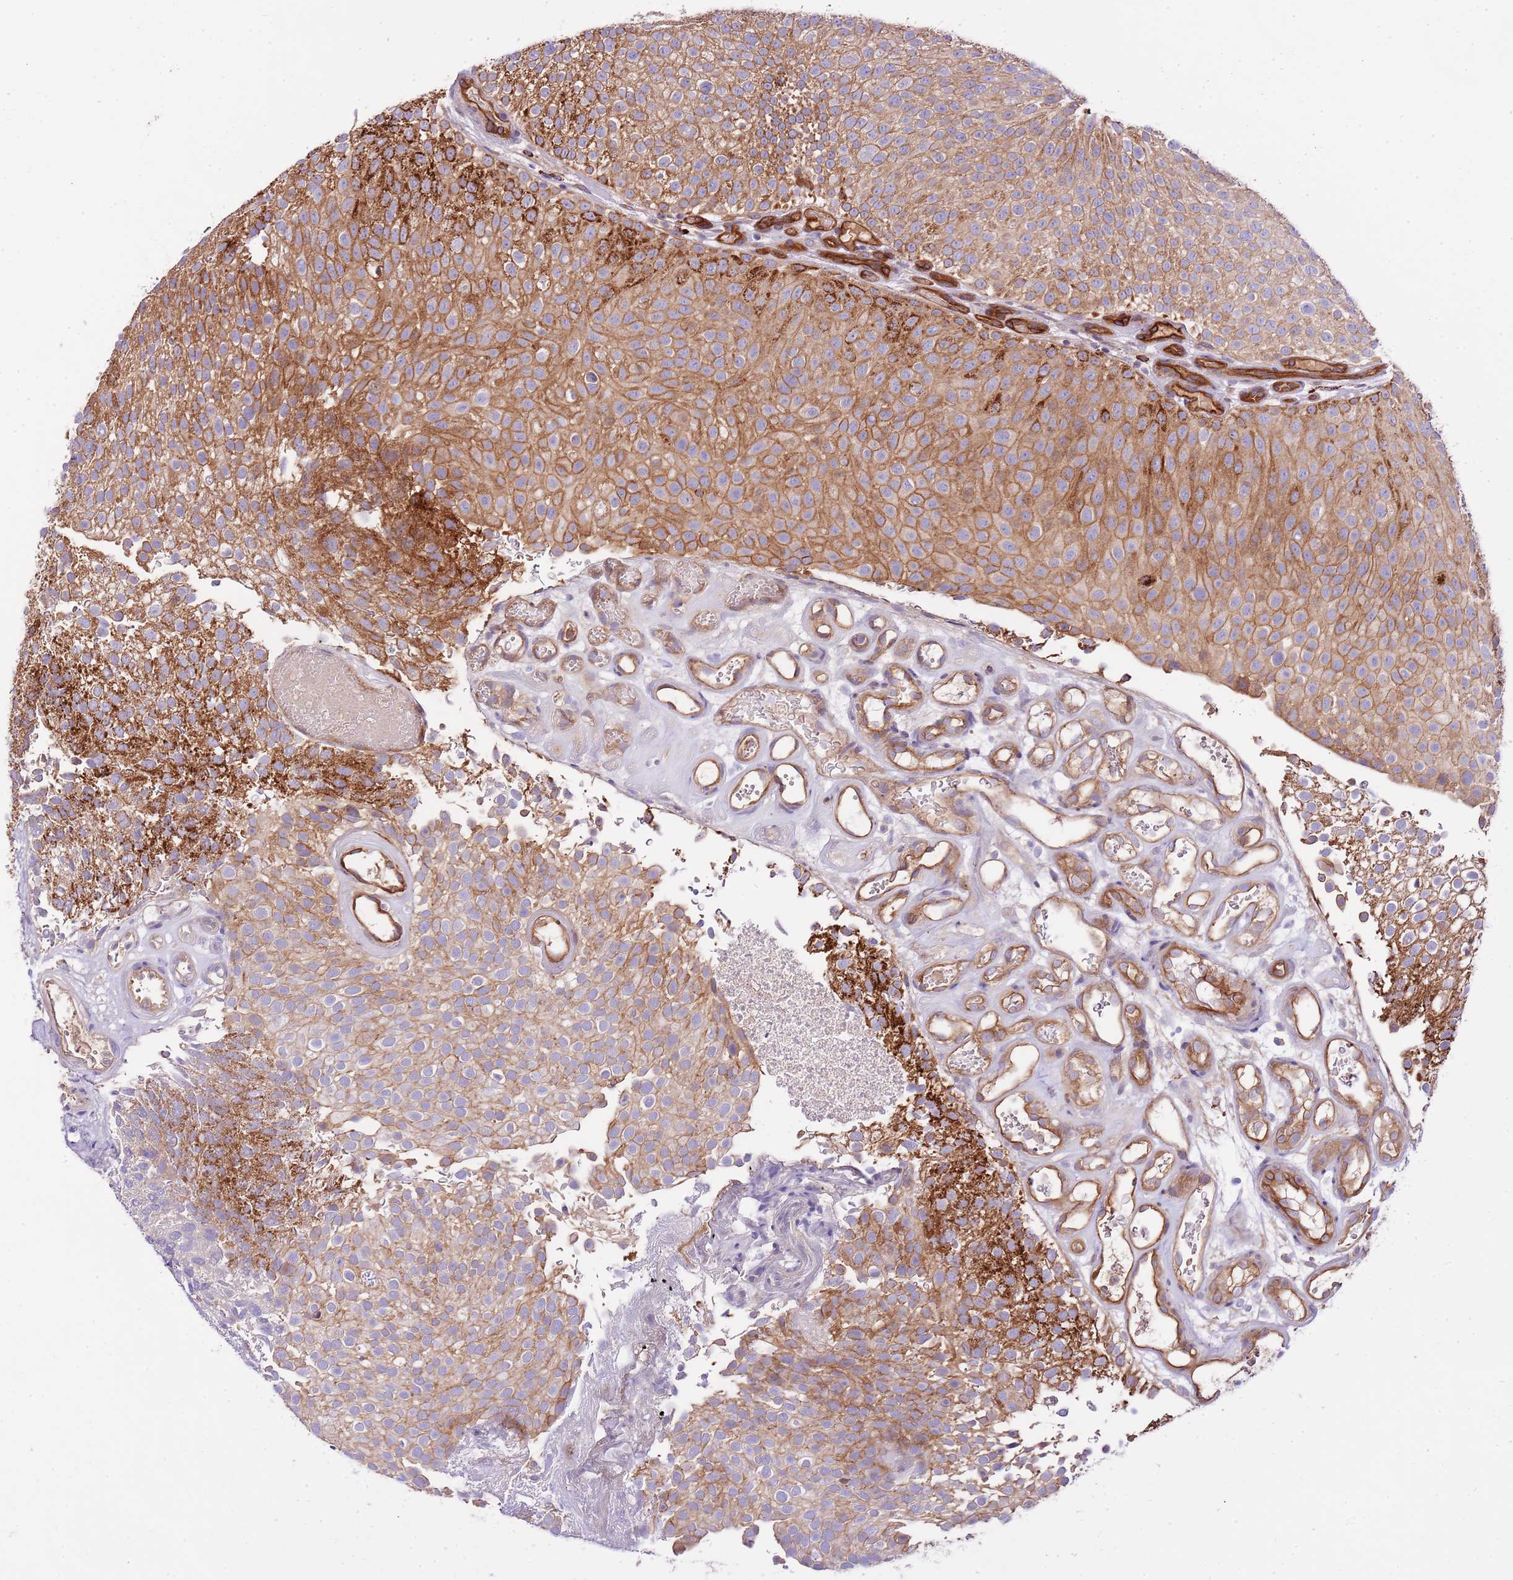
{"staining": {"intensity": "moderate", "quantity": ">75%", "location": "cytoplasmic/membranous"}, "tissue": "urothelial cancer", "cell_type": "Tumor cells", "image_type": "cancer", "snomed": [{"axis": "morphology", "description": "Urothelial carcinoma, Low grade"}, {"axis": "topography", "description": "Urinary bladder"}], "caption": "Immunohistochemistry histopathology image of neoplastic tissue: low-grade urothelial carcinoma stained using immunohistochemistry (IHC) reveals medium levels of moderate protein expression localized specifically in the cytoplasmic/membranous of tumor cells, appearing as a cytoplasmic/membranous brown color.", "gene": "DOCK6", "patient": {"sex": "male", "age": 78}}